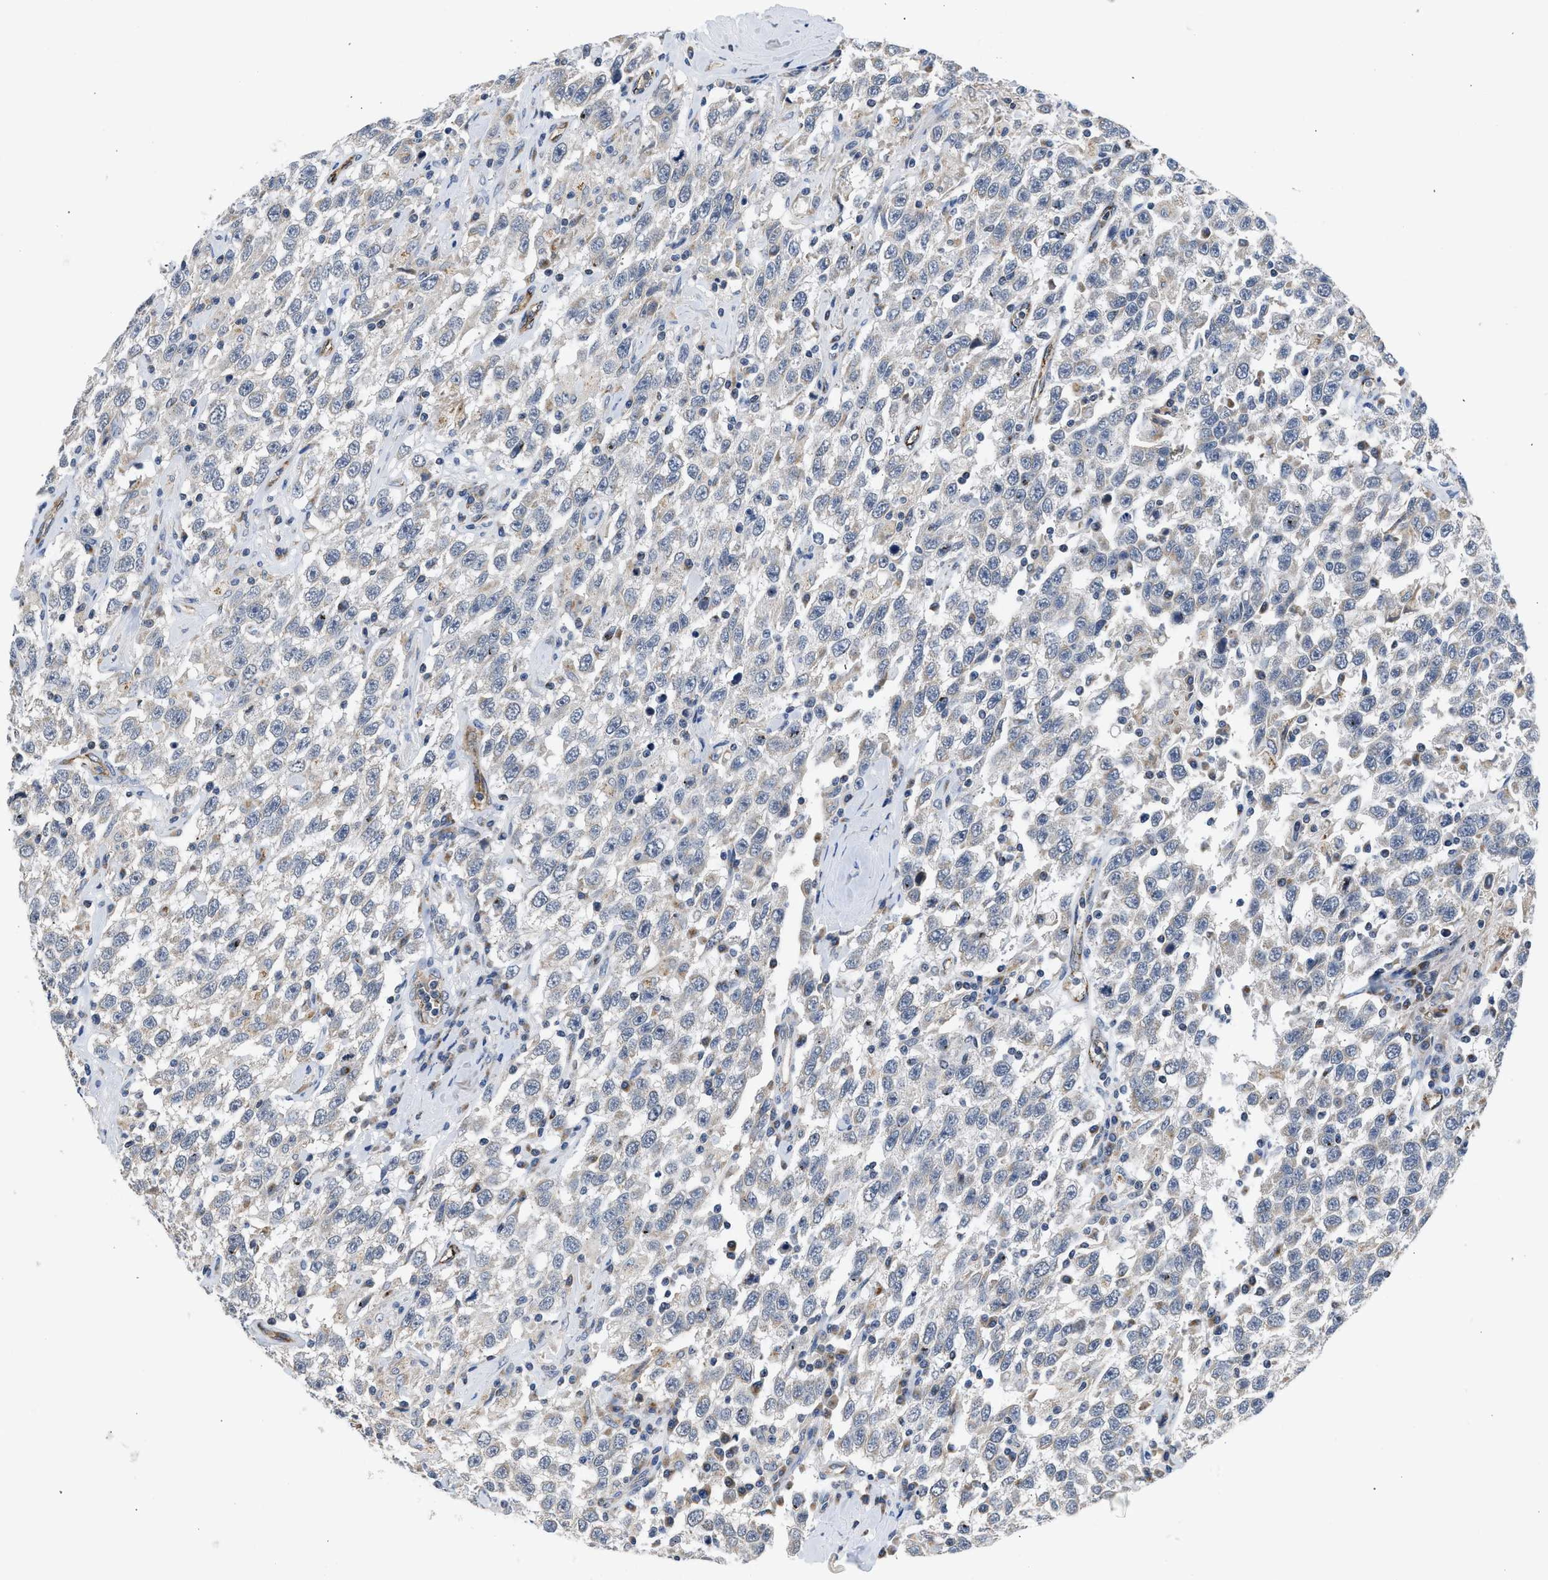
{"staining": {"intensity": "weak", "quantity": "<25%", "location": "cytoplasmic/membranous"}, "tissue": "testis cancer", "cell_type": "Tumor cells", "image_type": "cancer", "snomed": [{"axis": "morphology", "description": "Seminoma, NOS"}, {"axis": "topography", "description": "Testis"}], "caption": "There is no significant expression in tumor cells of testis cancer (seminoma). The staining was performed using DAB (3,3'-diaminobenzidine) to visualize the protein expression in brown, while the nuclei were stained in blue with hematoxylin (Magnification: 20x).", "gene": "PIM1", "patient": {"sex": "male", "age": 41}}